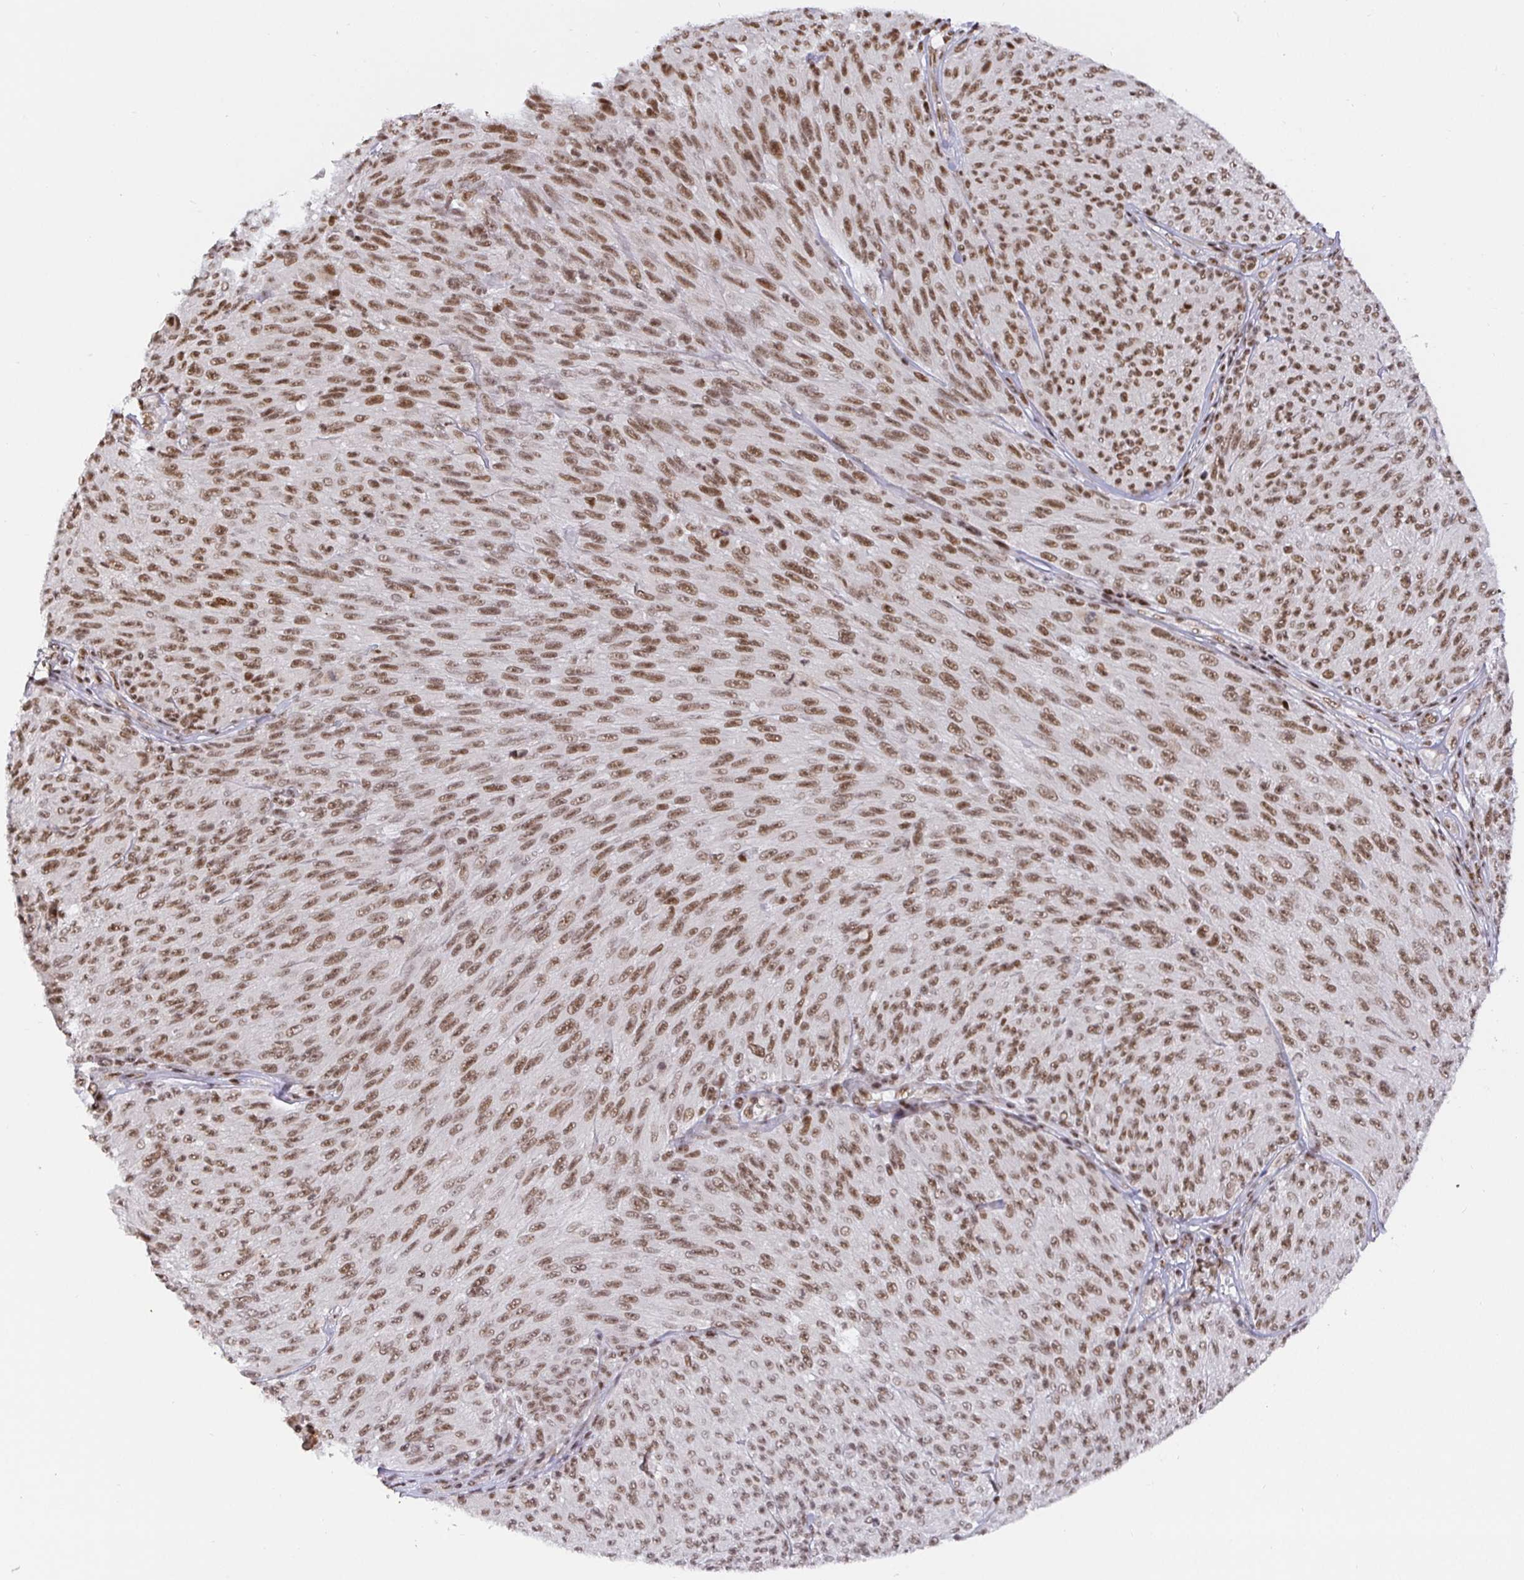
{"staining": {"intensity": "moderate", "quantity": ">75%", "location": "nuclear"}, "tissue": "melanoma", "cell_type": "Tumor cells", "image_type": "cancer", "snomed": [{"axis": "morphology", "description": "Malignant melanoma, NOS"}, {"axis": "topography", "description": "Skin"}], "caption": "A micrograph showing moderate nuclear positivity in approximately >75% of tumor cells in malignant melanoma, as visualized by brown immunohistochemical staining.", "gene": "USF1", "patient": {"sex": "male", "age": 85}}